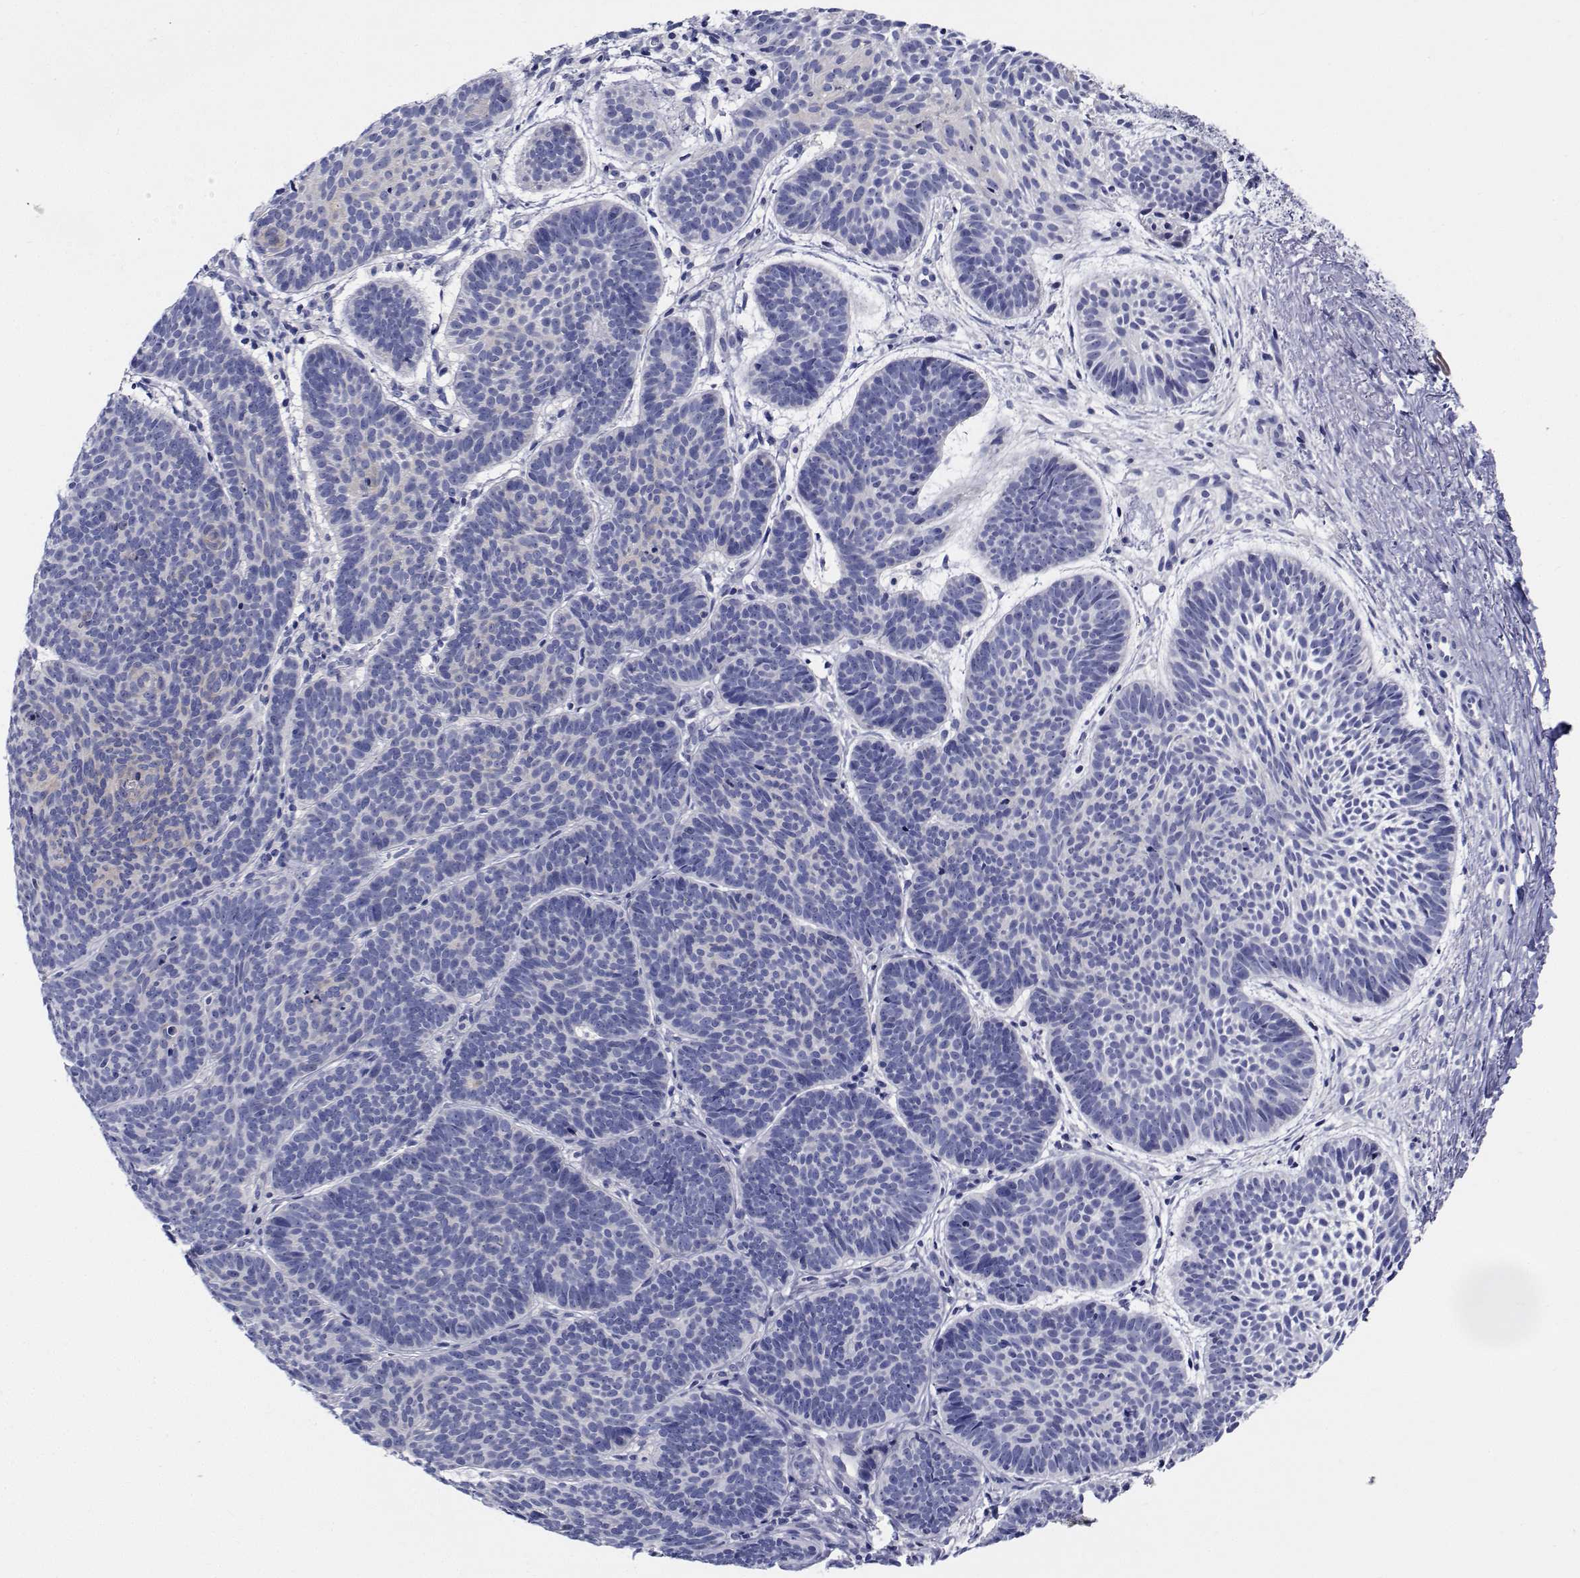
{"staining": {"intensity": "negative", "quantity": "none", "location": "none"}, "tissue": "skin cancer", "cell_type": "Tumor cells", "image_type": "cancer", "snomed": [{"axis": "morphology", "description": "Basal cell carcinoma"}, {"axis": "topography", "description": "Skin"}], "caption": "IHC image of skin basal cell carcinoma stained for a protein (brown), which demonstrates no positivity in tumor cells.", "gene": "CDHR3", "patient": {"sex": "male", "age": 72}}